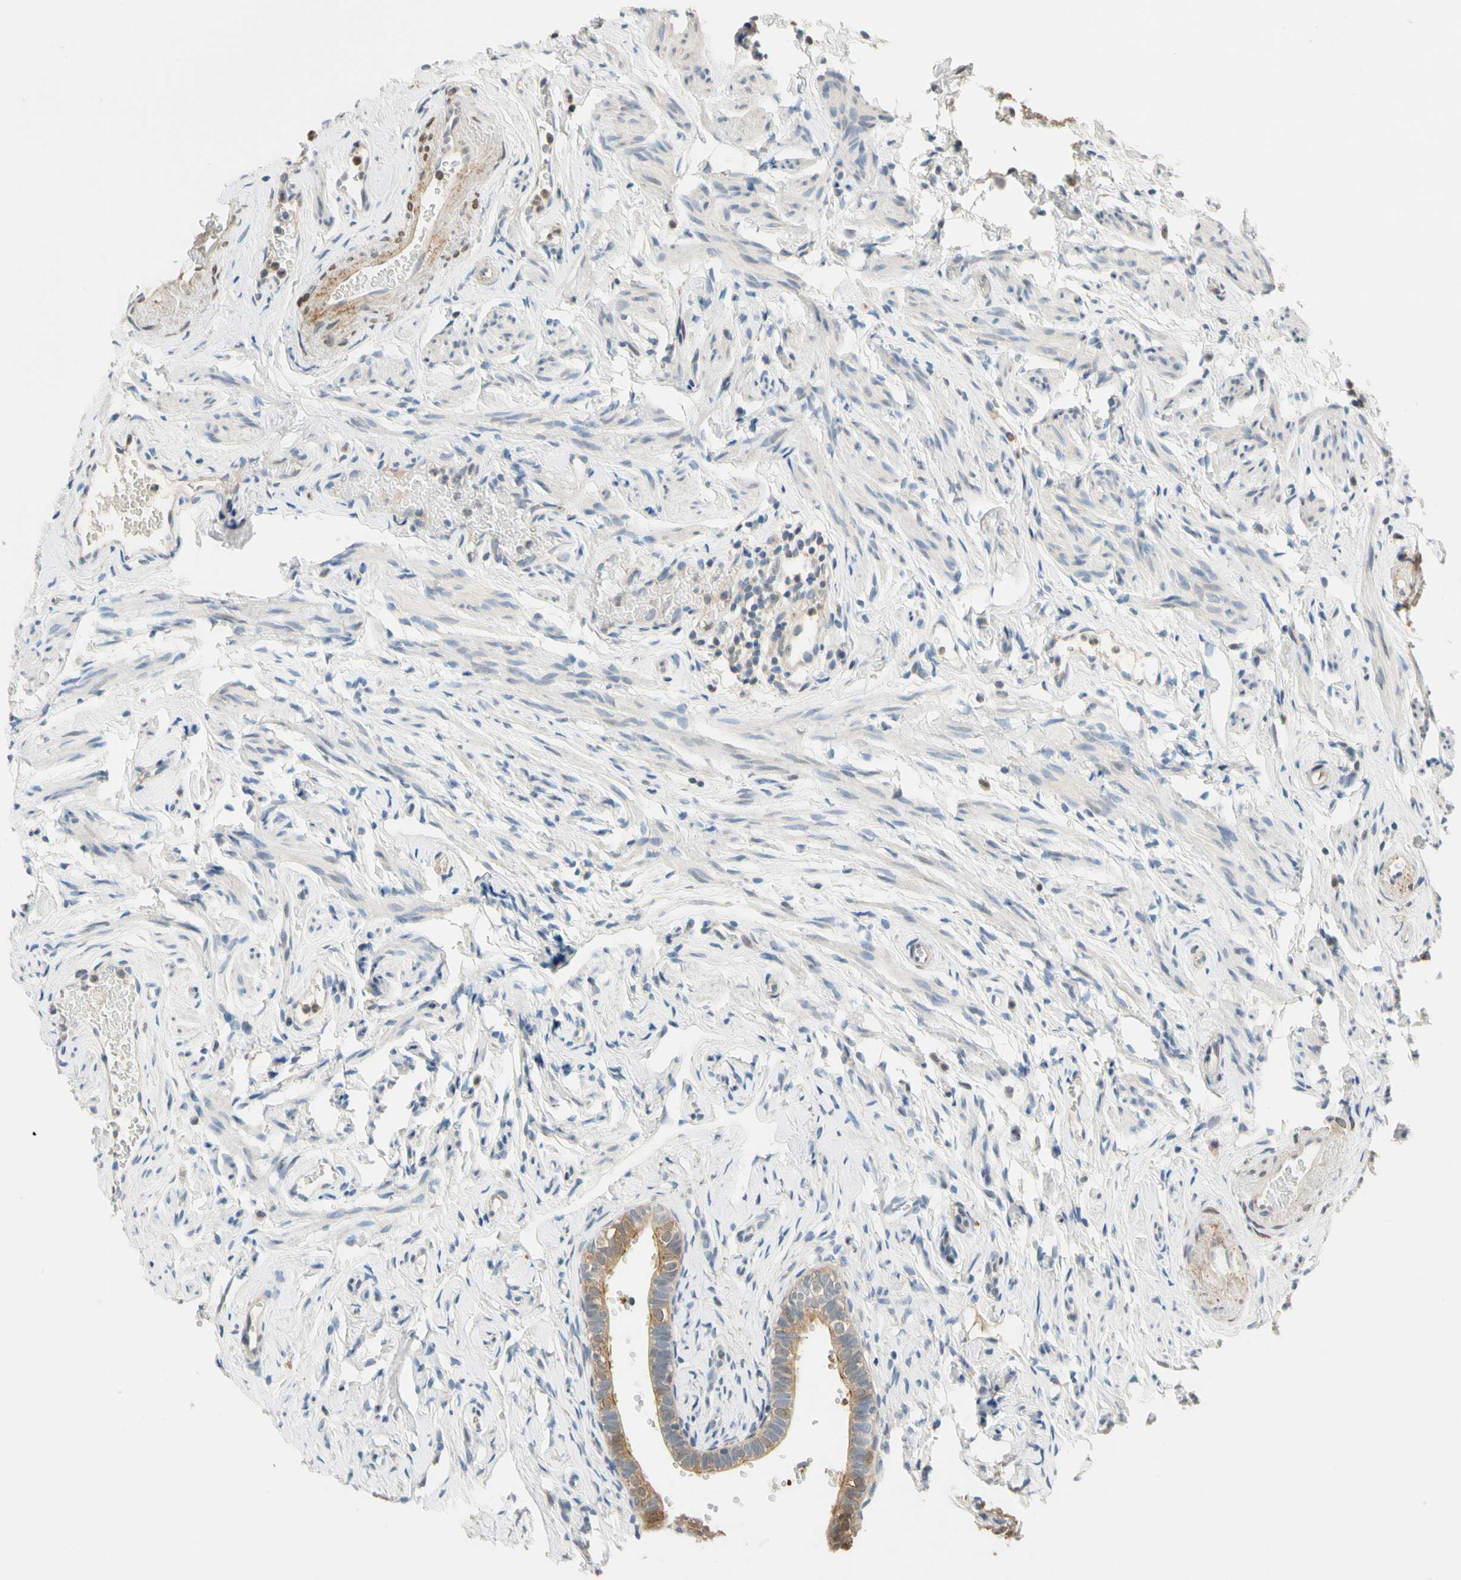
{"staining": {"intensity": "moderate", "quantity": ">75%", "location": "cytoplasmic/membranous"}, "tissue": "fallopian tube", "cell_type": "Glandular cells", "image_type": "normal", "snomed": [{"axis": "morphology", "description": "Normal tissue, NOS"}, {"axis": "topography", "description": "Fallopian tube"}], "caption": "Protein expression analysis of unremarkable human fallopian tube reveals moderate cytoplasmic/membranous expression in approximately >75% of glandular cells.", "gene": "GPSM2", "patient": {"sex": "female", "age": 71}}